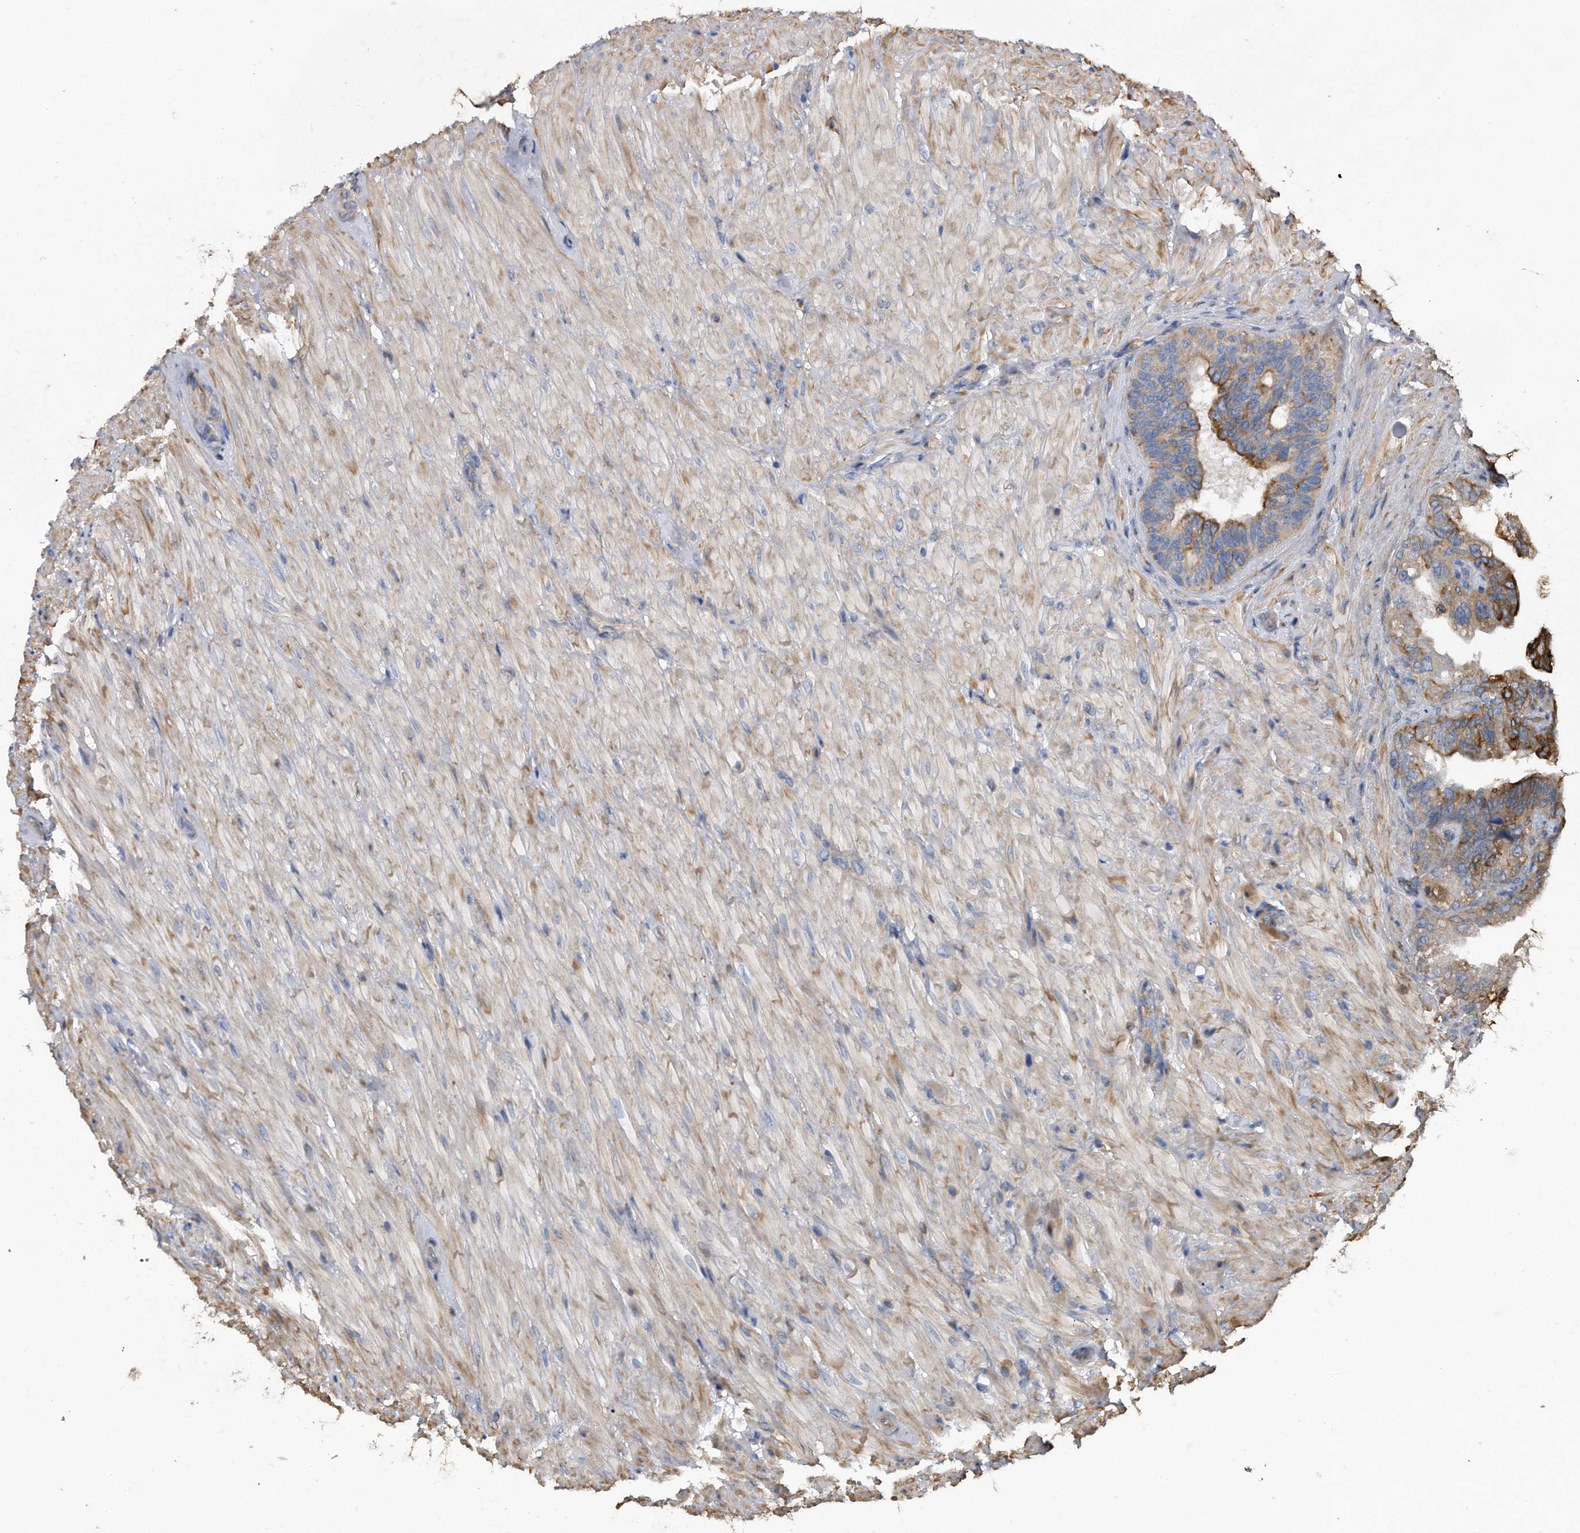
{"staining": {"intensity": "strong", "quantity": "25%-75%", "location": "cytoplasmic/membranous"}, "tissue": "seminal vesicle", "cell_type": "Glandular cells", "image_type": "normal", "snomed": [{"axis": "morphology", "description": "Normal tissue, NOS"}, {"axis": "topography", "description": "Seminal veicle"}, {"axis": "topography", "description": "Peripheral nerve tissue"}], "caption": "A brown stain shows strong cytoplasmic/membranous positivity of a protein in glandular cells of benign seminal vesicle.", "gene": "KCND3", "patient": {"sex": "male", "age": 63}}